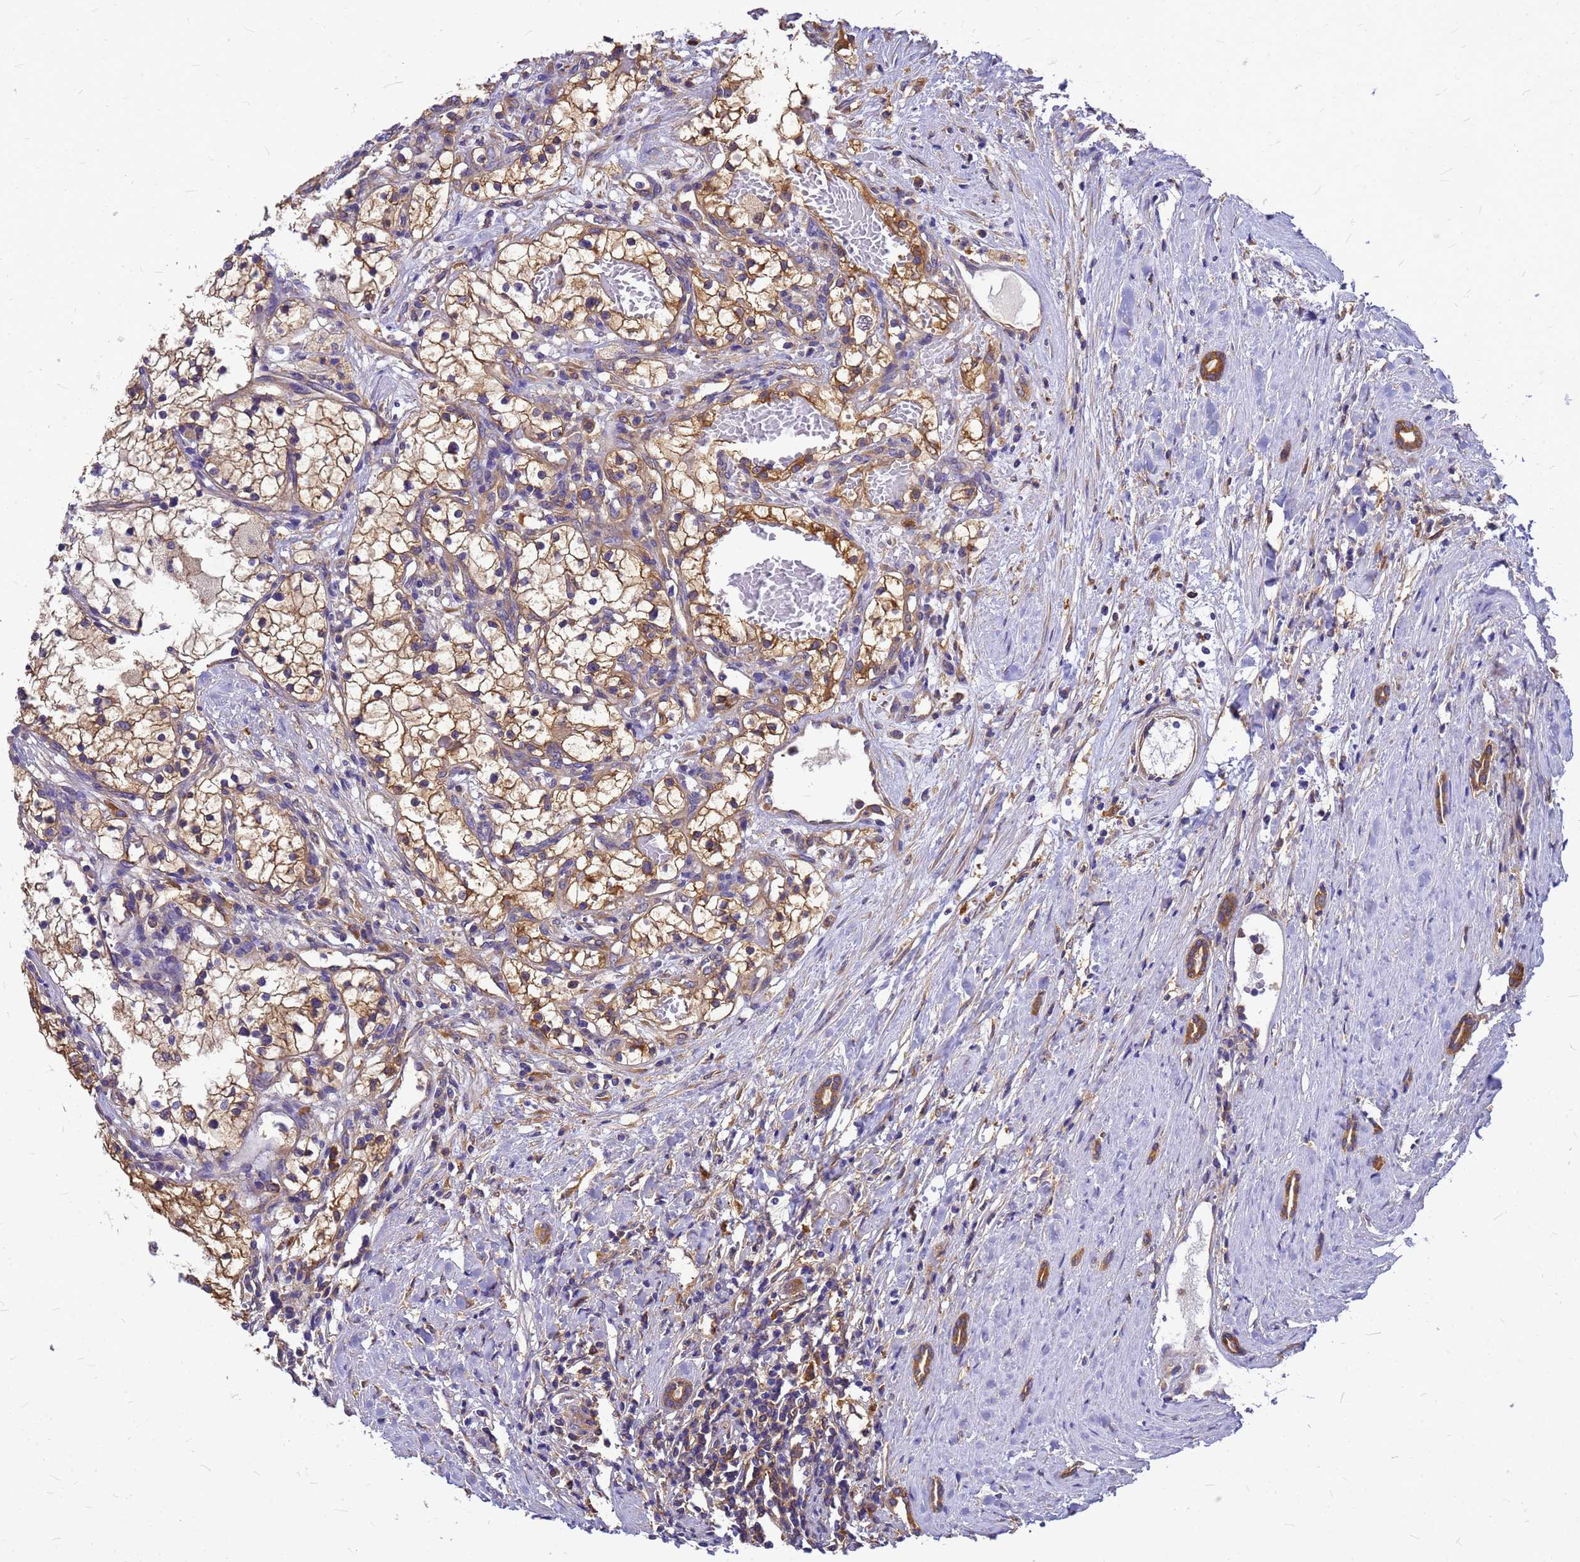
{"staining": {"intensity": "moderate", "quantity": ">75%", "location": "cytoplasmic/membranous"}, "tissue": "renal cancer", "cell_type": "Tumor cells", "image_type": "cancer", "snomed": [{"axis": "morphology", "description": "Normal tissue, NOS"}, {"axis": "morphology", "description": "Adenocarcinoma, NOS"}, {"axis": "topography", "description": "Kidney"}], "caption": "A micrograph of renal cancer stained for a protein displays moderate cytoplasmic/membranous brown staining in tumor cells. The staining was performed using DAB (3,3'-diaminobenzidine), with brown indicating positive protein expression. Nuclei are stained blue with hematoxylin.", "gene": "GID4", "patient": {"sex": "male", "age": 68}}